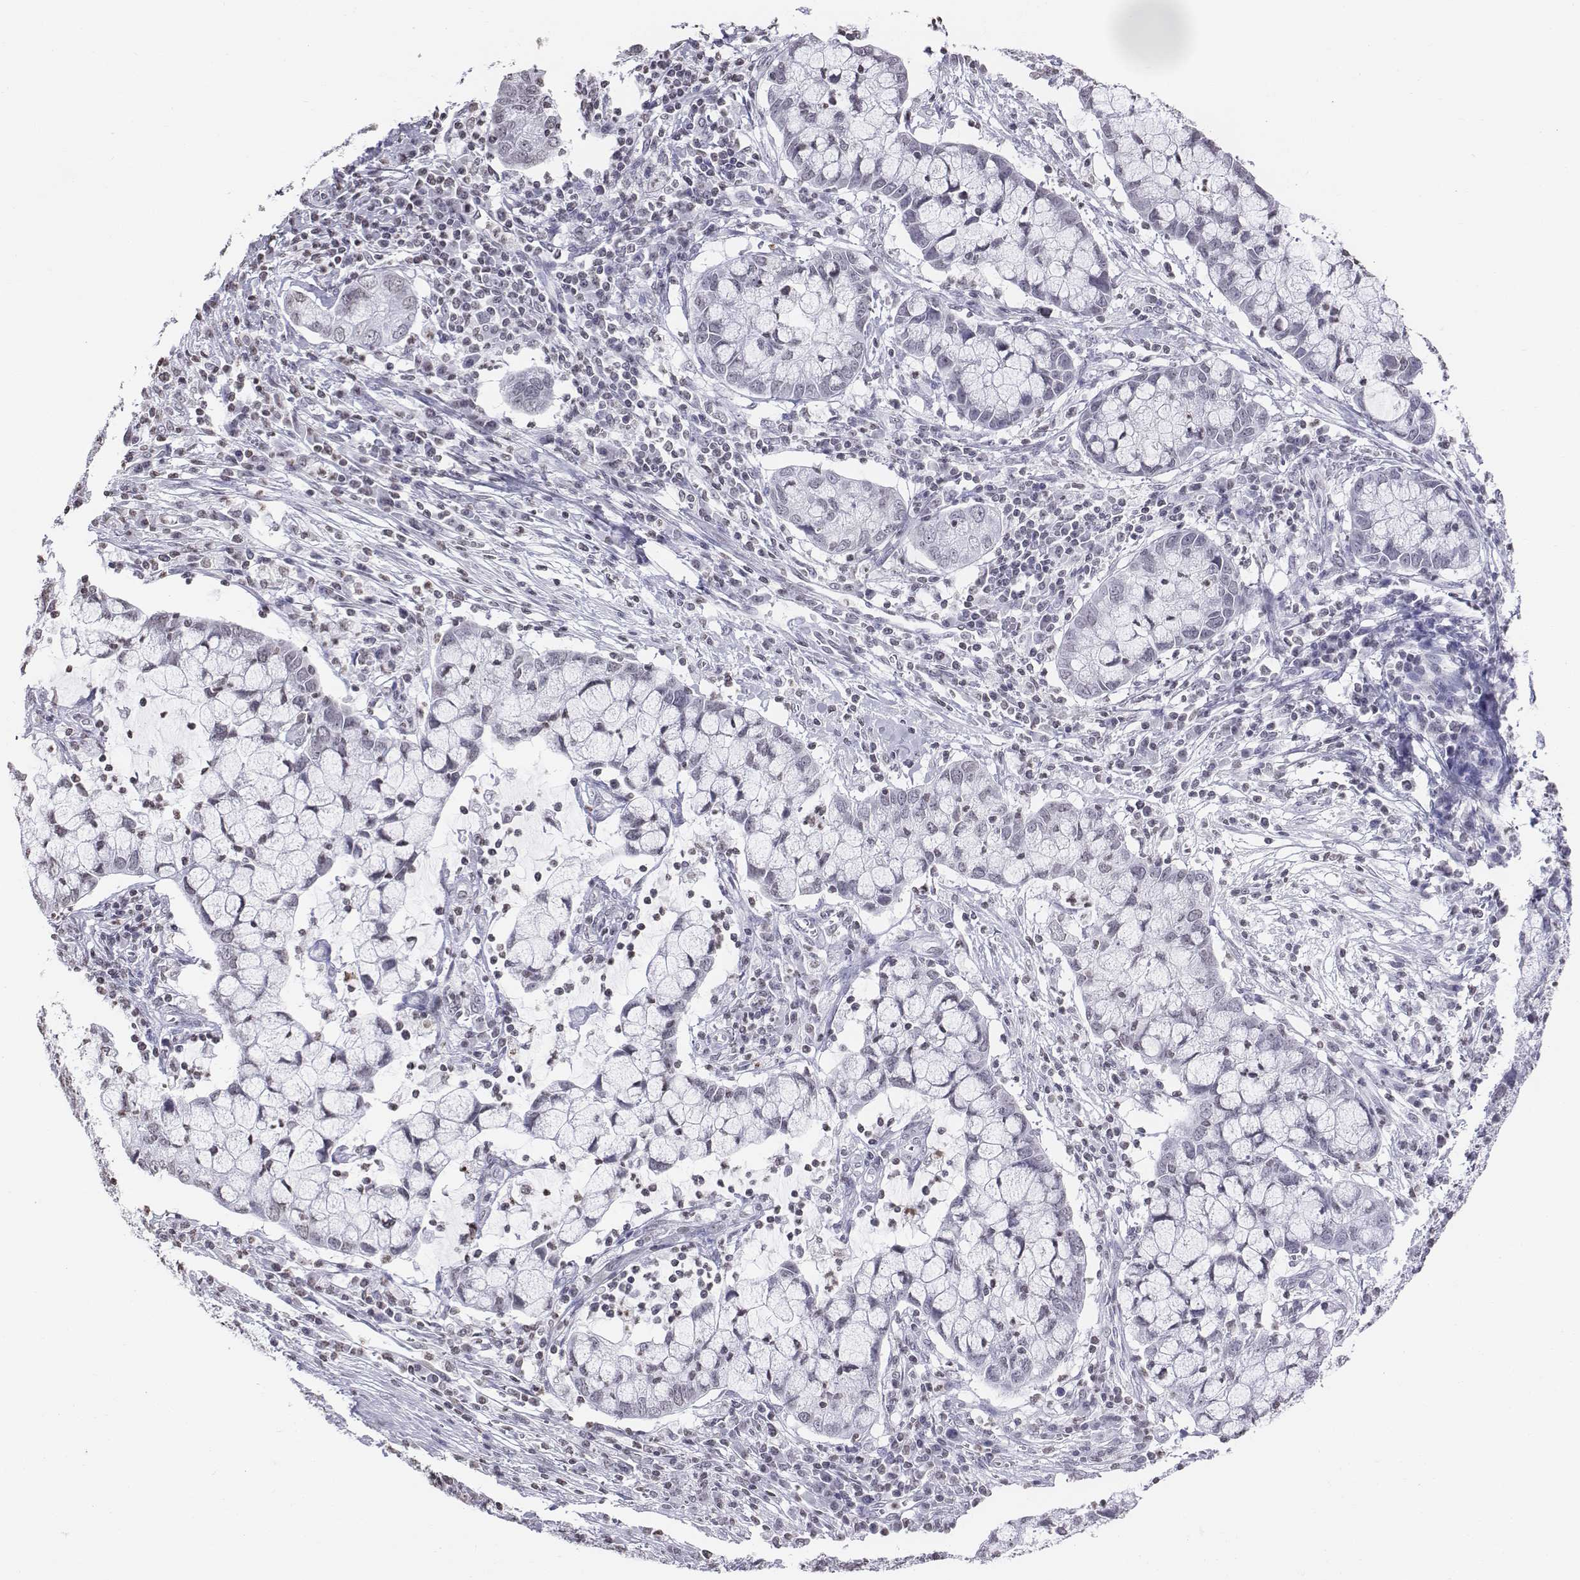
{"staining": {"intensity": "negative", "quantity": "none", "location": "none"}, "tissue": "cervical cancer", "cell_type": "Tumor cells", "image_type": "cancer", "snomed": [{"axis": "morphology", "description": "Adenocarcinoma, NOS"}, {"axis": "topography", "description": "Cervix"}], "caption": "There is no significant positivity in tumor cells of cervical adenocarcinoma.", "gene": "BARHL1", "patient": {"sex": "female", "age": 40}}